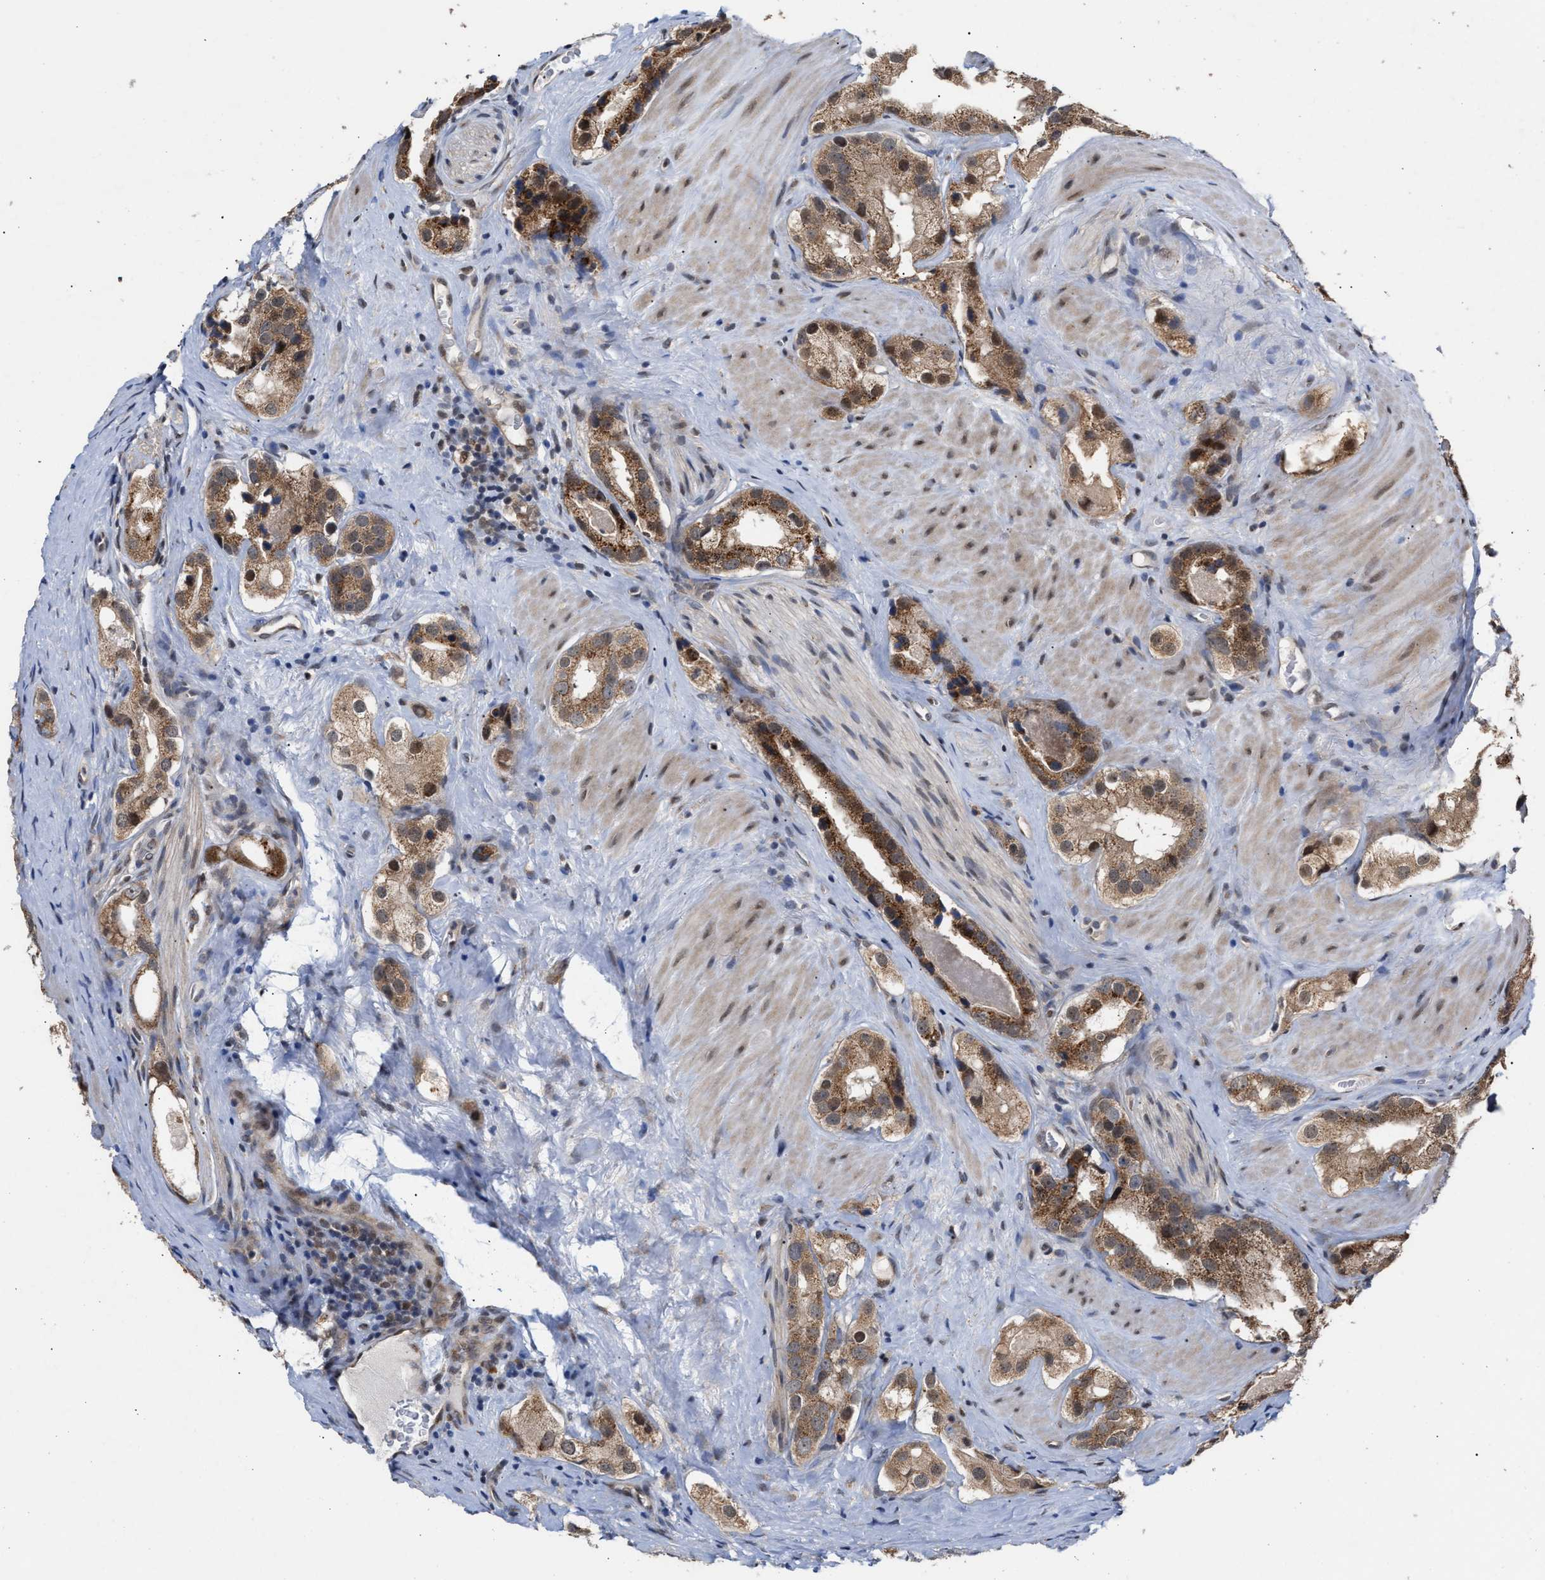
{"staining": {"intensity": "moderate", "quantity": ">75%", "location": "cytoplasmic/membranous"}, "tissue": "prostate cancer", "cell_type": "Tumor cells", "image_type": "cancer", "snomed": [{"axis": "morphology", "description": "Adenocarcinoma, High grade"}, {"axis": "topography", "description": "Prostate"}], "caption": "Prostate cancer tissue reveals moderate cytoplasmic/membranous staining in approximately >75% of tumor cells", "gene": "MKNK2", "patient": {"sex": "male", "age": 63}}